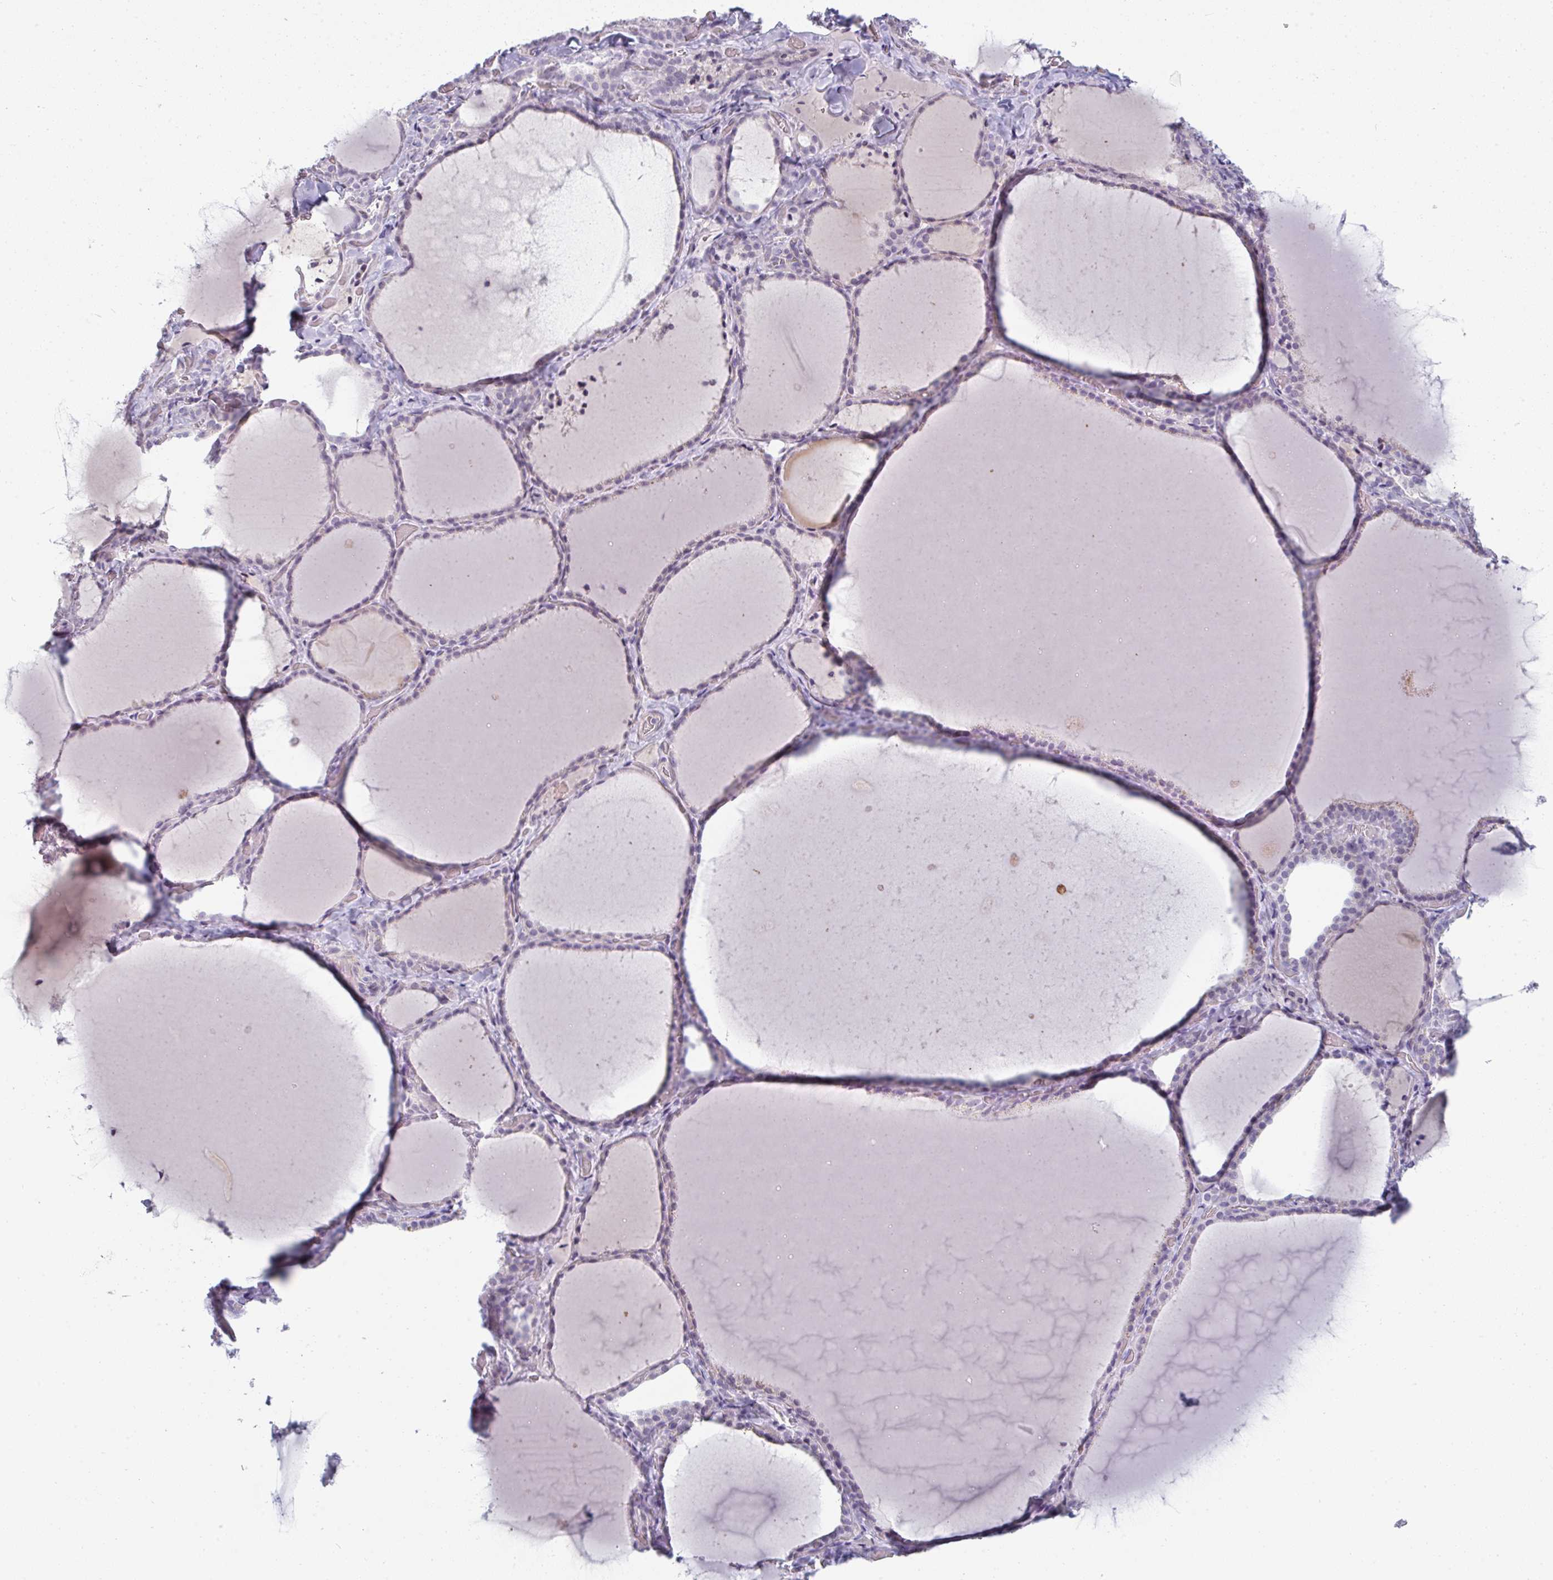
{"staining": {"intensity": "negative", "quantity": "none", "location": "none"}, "tissue": "thyroid gland", "cell_type": "Glandular cells", "image_type": "normal", "snomed": [{"axis": "morphology", "description": "Normal tissue, NOS"}, {"axis": "topography", "description": "Thyroid gland"}], "caption": "High power microscopy micrograph of an immunohistochemistry (IHC) photomicrograph of benign thyroid gland, revealing no significant positivity in glandular cells.", "gene": "PPFIA4", "patient": {"sex": "female", "age": 22}}